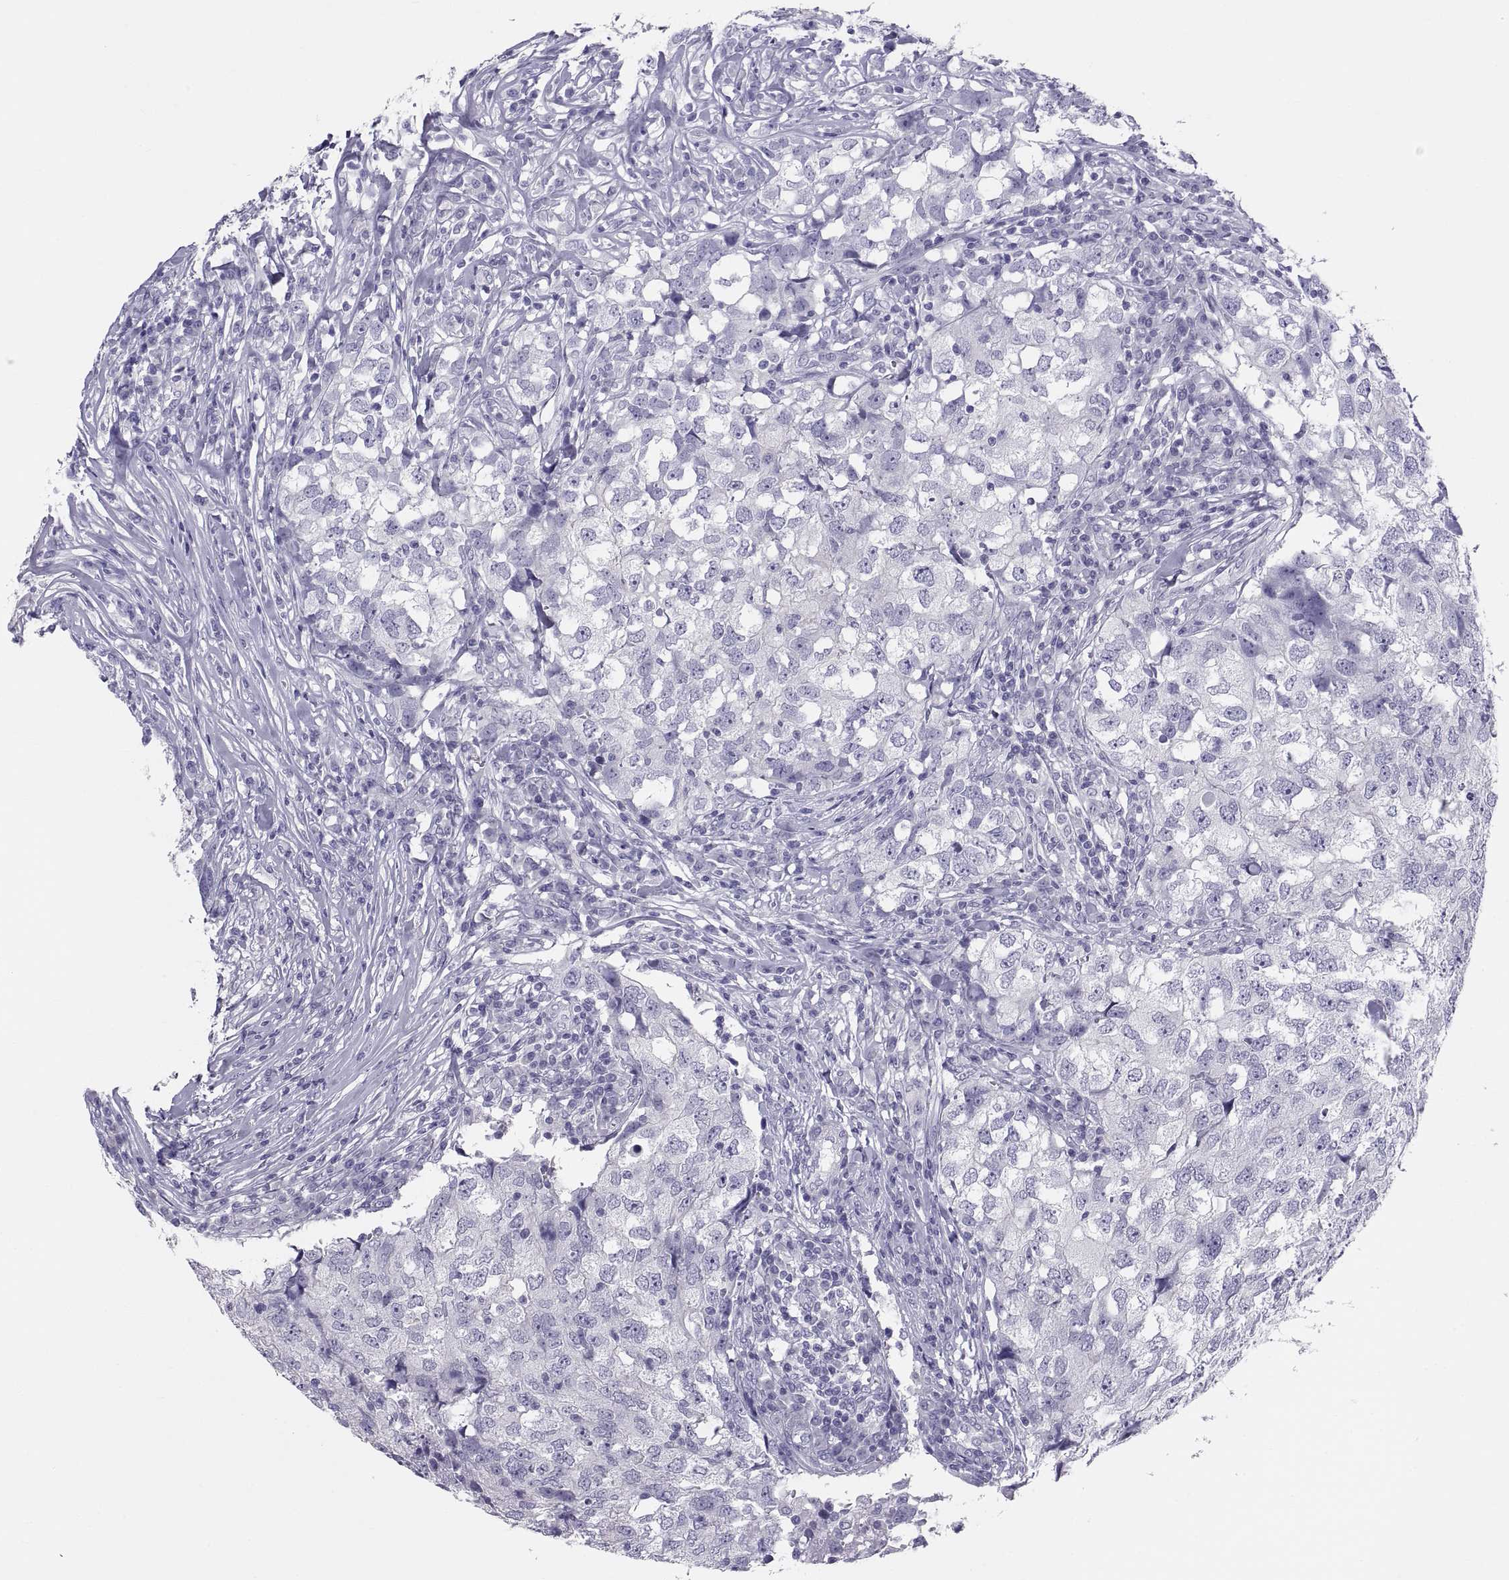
{"staining": {"intensity": "negative", "quantity": "none", "location": "none"}, "tissue": "breast cancer", "cell_type": "Tumor cells", "image_type": "cancer", "snomed": [{"axis": "morphology", "description": "Duct carcinoma"}, {"axis": "topography", "description": "Breast"}], "caption": "A high-resolution image shows immunohistochemistry staining of breast cancer (intraductal carcinoma), which shows no significant expression in tumor cells. The staining is performed using DAB (3,3'-diaminobenzidine) brown chromogen with nuclei counter-stained in using hematoxylin.", "gene": "RNASE12", "patient": {"sex": "female", "age": 30}}